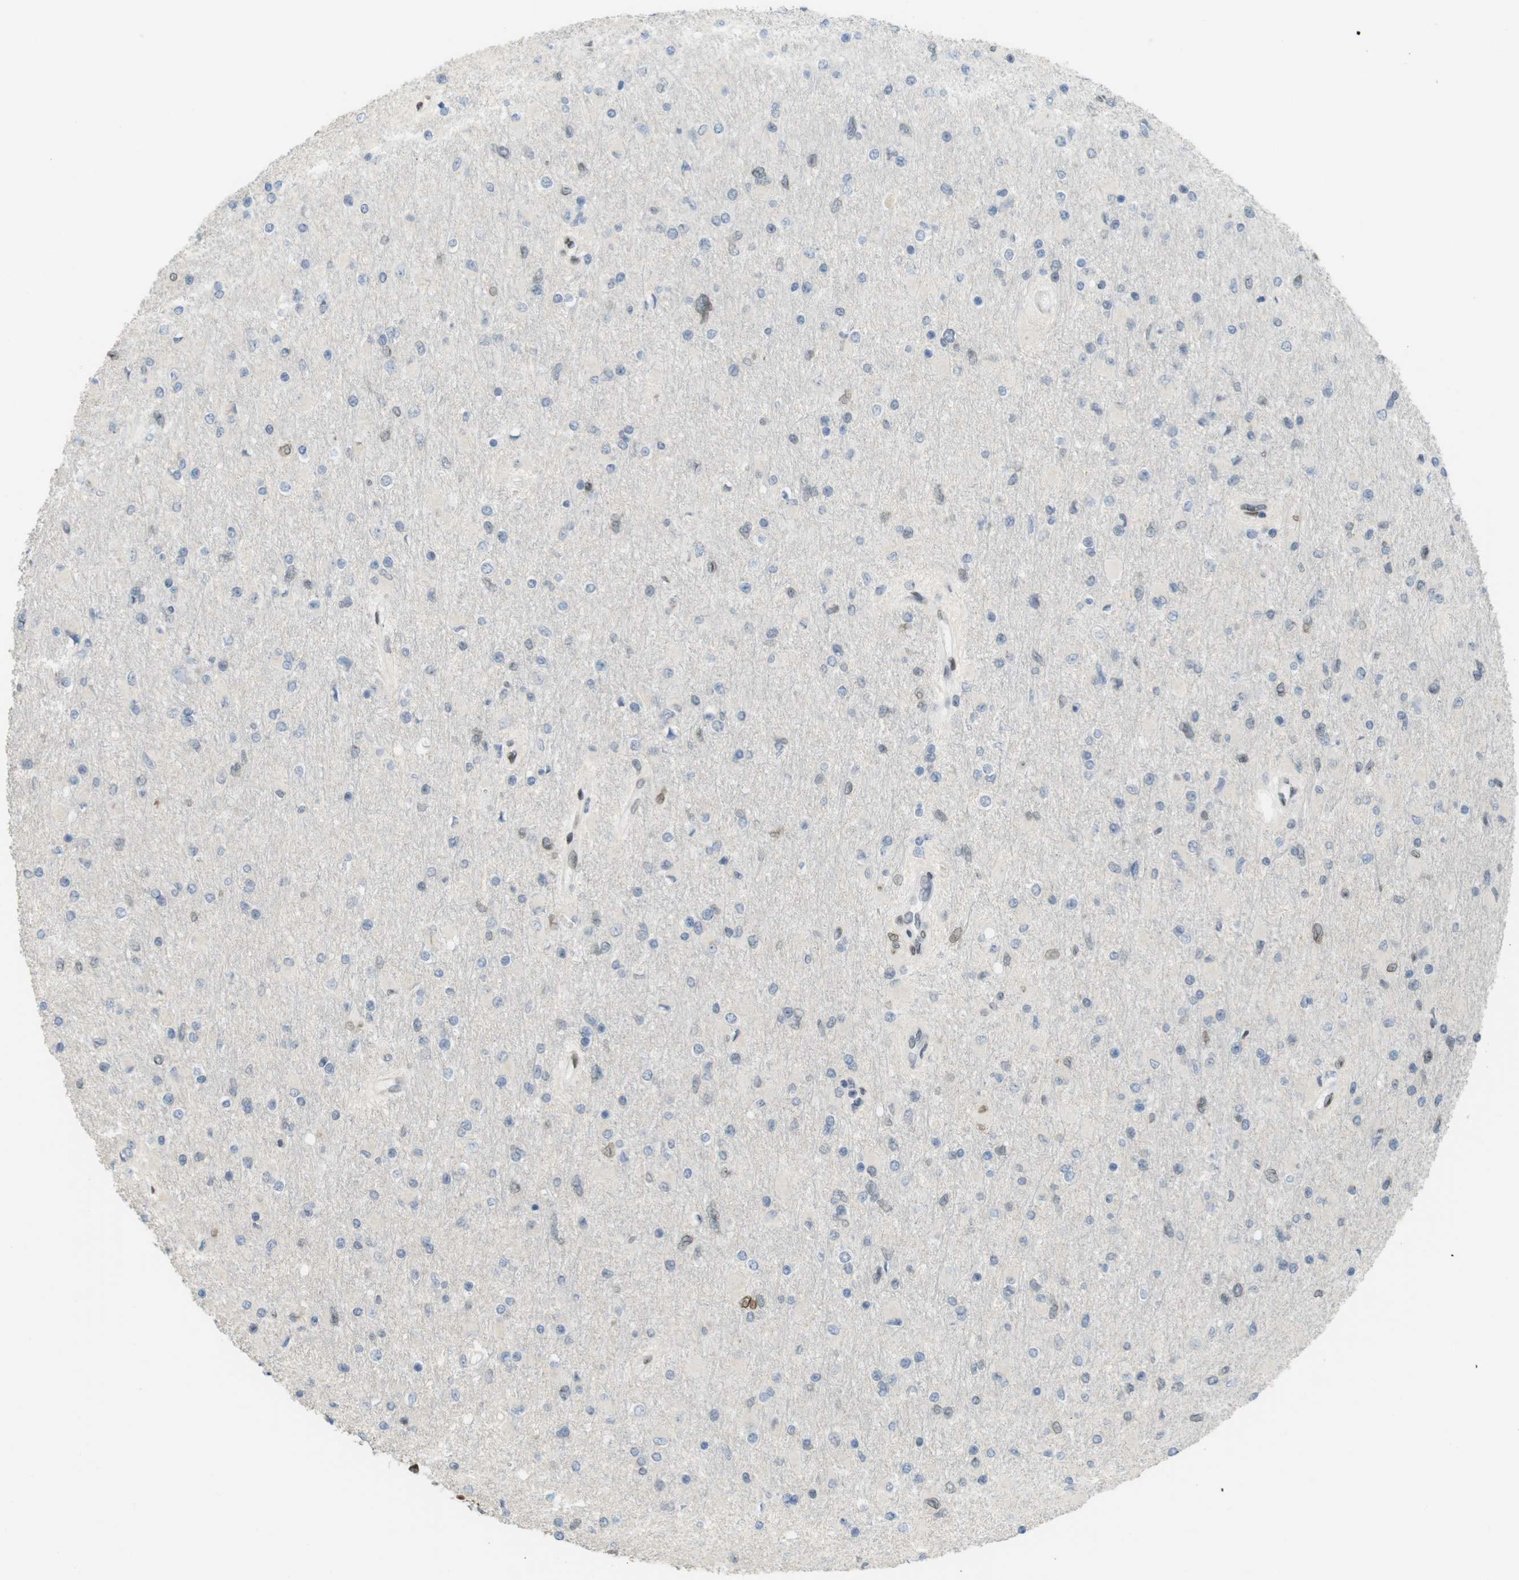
{"staining": {"intensity": "negative", "quantity": "none", "location": "none"}, "tissue": "glioma", "cell_type": "Tumor cells", "image_type": "cancer", "snomed": [{"axis": "morphology", "description": "Glioma, malignant, High grade"}, {"axis": "topography", "description": "Cerebral cortex"}], "caption": "Tumor cells show no significant staining in malignant high-grade glioma. Brightfield microscopy of immunohistochemistry (IHC) stained with DAB (3,3'-diaminobenzidine) (brown) and hematoxylin (blue), captured at high magnification.", "gene": "ARL6IP6", "patient": {"sex": "female", "age": 36}}